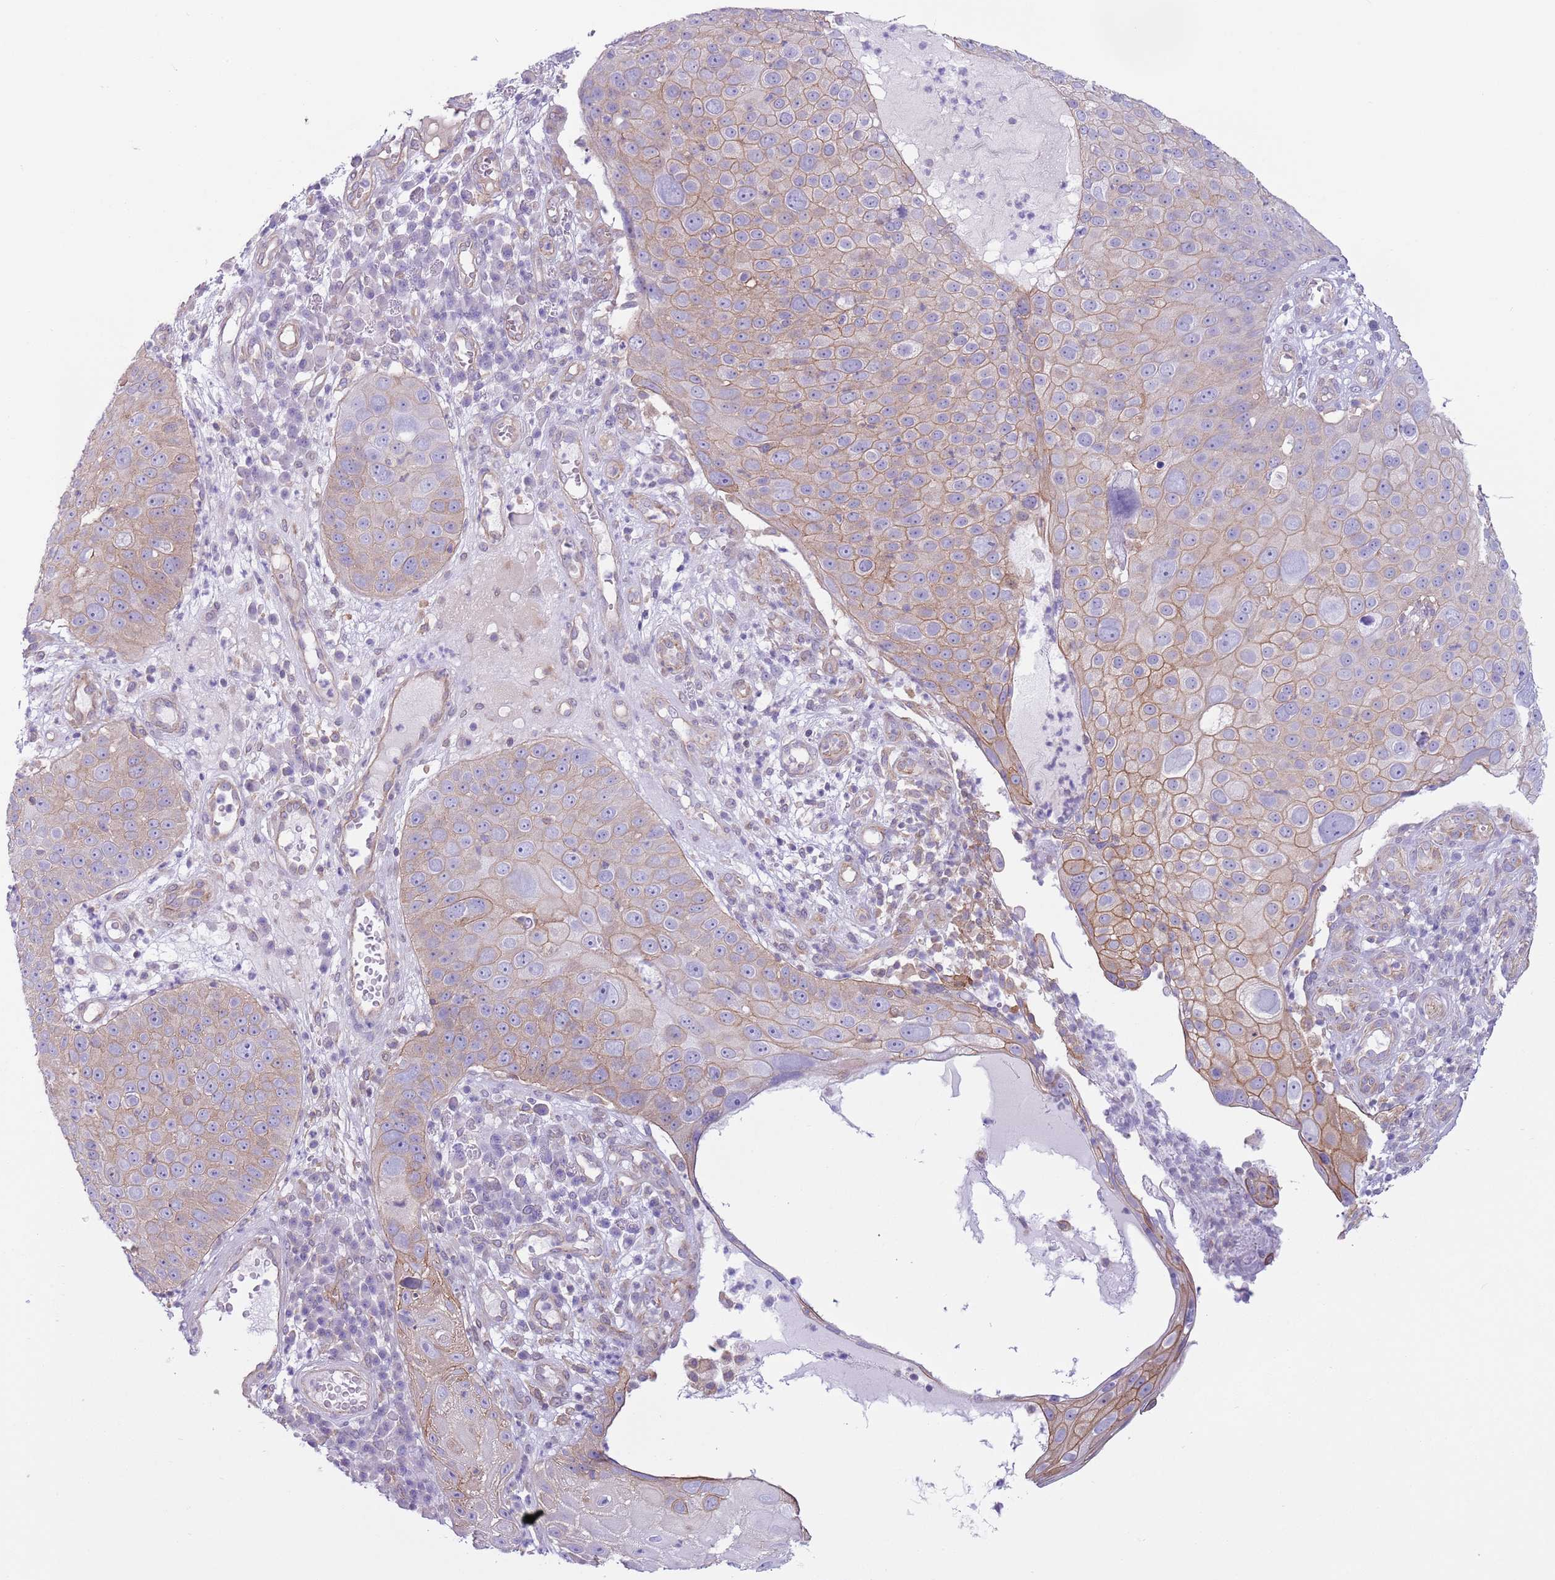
{"staining": {"intensity": "moderate", "quantity": "<25%", "location": "cytoplasmic/membranous"}, "tissue": "skin cancer", "cell_type": "Tumor cells", "image_type": "cancer", "snomed": [{"axis": "morphology", "description": "Squamous cell carcinoma, NOS"}, {"axis": "topography", "description": "Skin"}], "caption": "Immunohistochemistry (IHC) micrograph of squamous cell carcinoma (skin) stained for a protein (brown), which demonstrates low levels of moderate cytoplasmic/membranous positivity in about <25% of tumor cells.", "gene": "RBP3", "patient": {"sex": "male", "age": 71}}